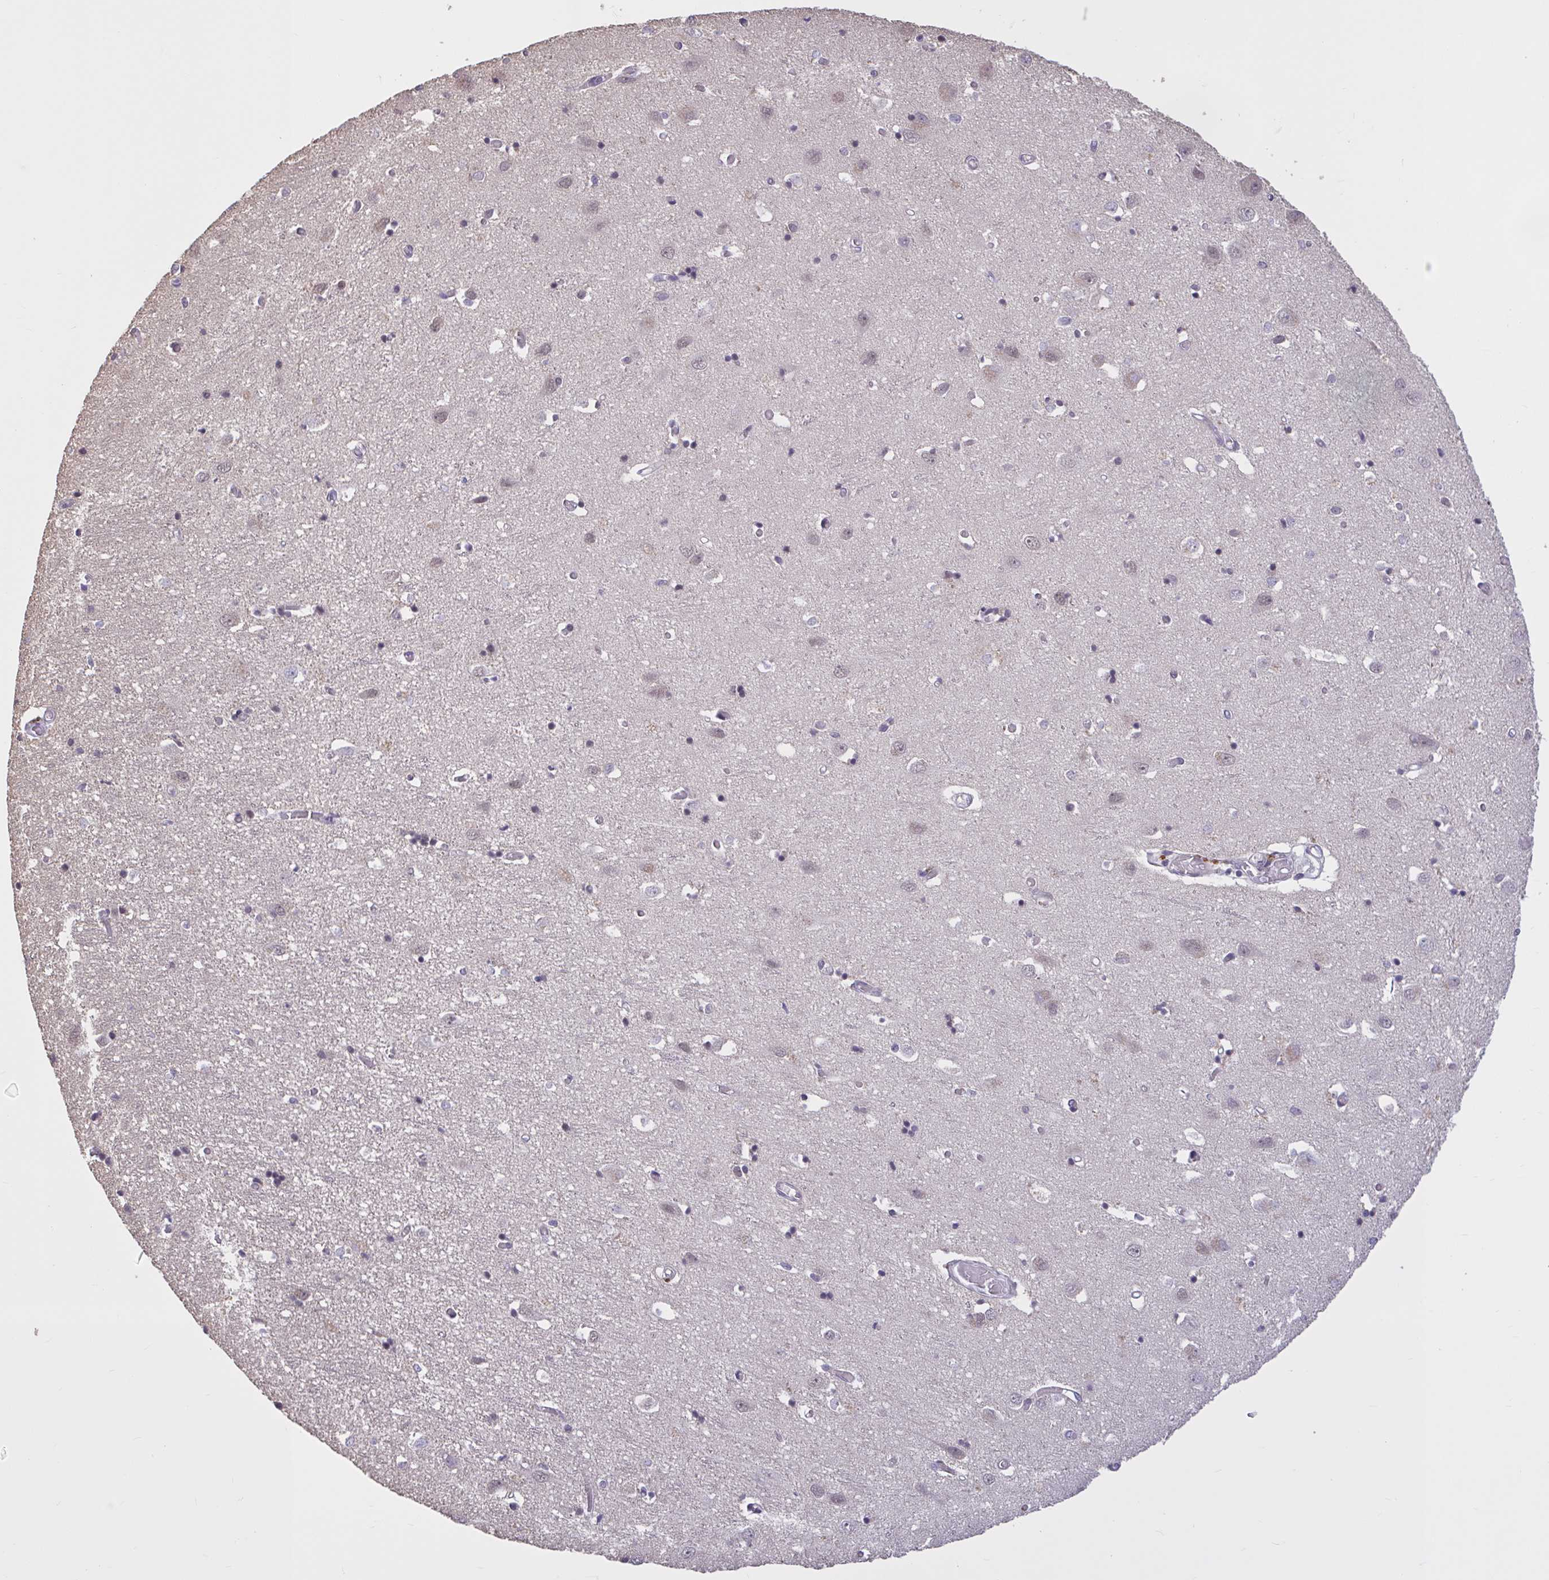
{"staining": {"intensity": "negative", "quantity": "none", "location": "none"}, "tissue": "cerebral cortex", "cell_type": "Endothelial cells", "image_type": "normal", "snomed": [{"axis": "morphology", "description": "Normal tissue, NOS"}, {"axis": "topography", "description": "Cerebral cortex"}], "caption": "IHC photomicrograph of normal human cerebral cortex stained for a protein (brown), which reveals no expression in endothelial cells.", "gene": "ZNF414", "patient": {"sex": "male", "age": 70}}